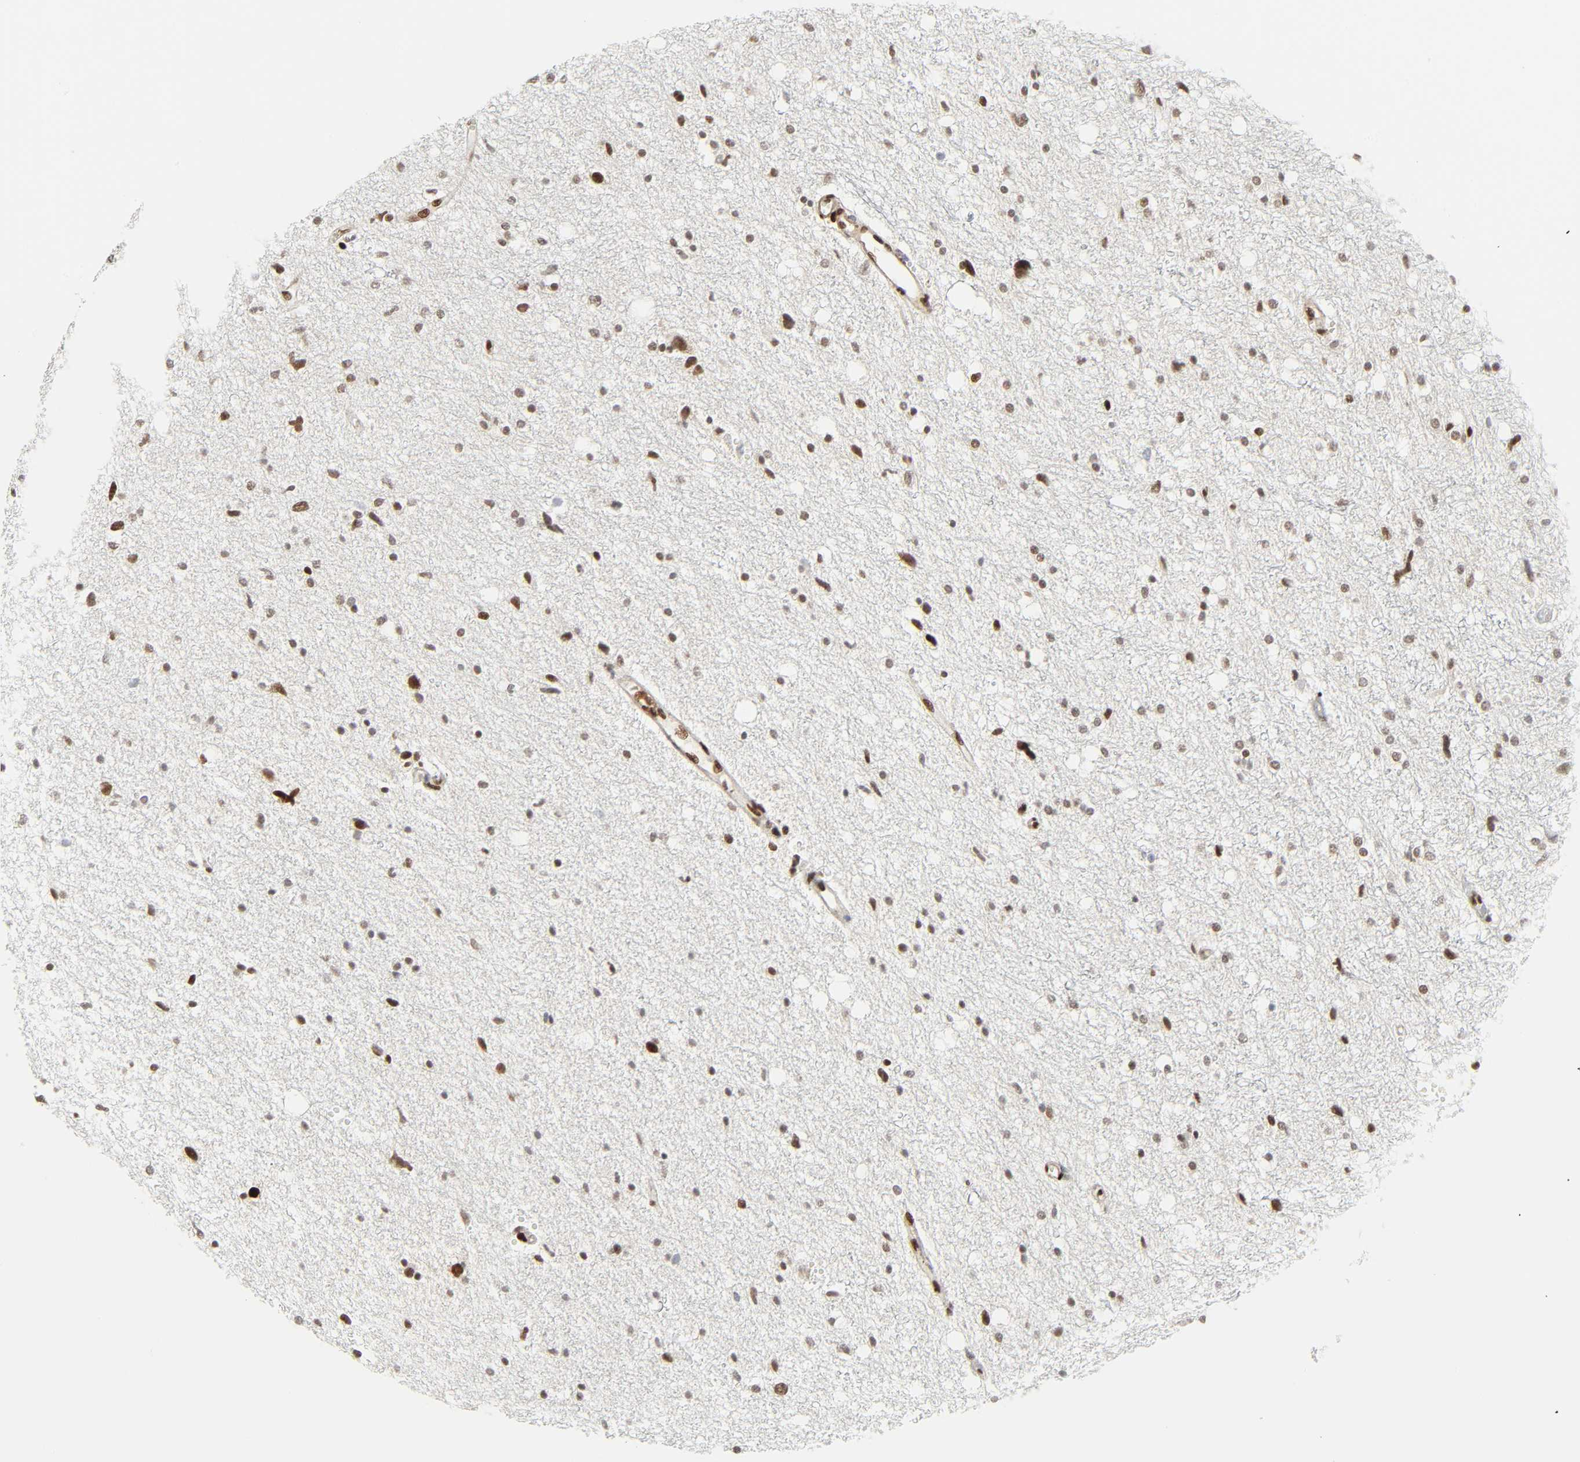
{"staining": {"intensity": "moderate", "quantity": ">75%", "location": "nuclear"}, "tissue": "glioma", "cell_type": "Tumor cells", "image_type": "cancer", "snomed": [{"axis": "morphology", "description": "Glioma, malignant, High grade"}, {"axis": "topography", "description": "Brain"}], "caption": "Protein expression analysis of high-grade glioma (malignant) shows moderate nuclear staining in about >75% of tumor cells.", "gene": "ZBTB16", "patient": {"sex": "female", "age": 59}}